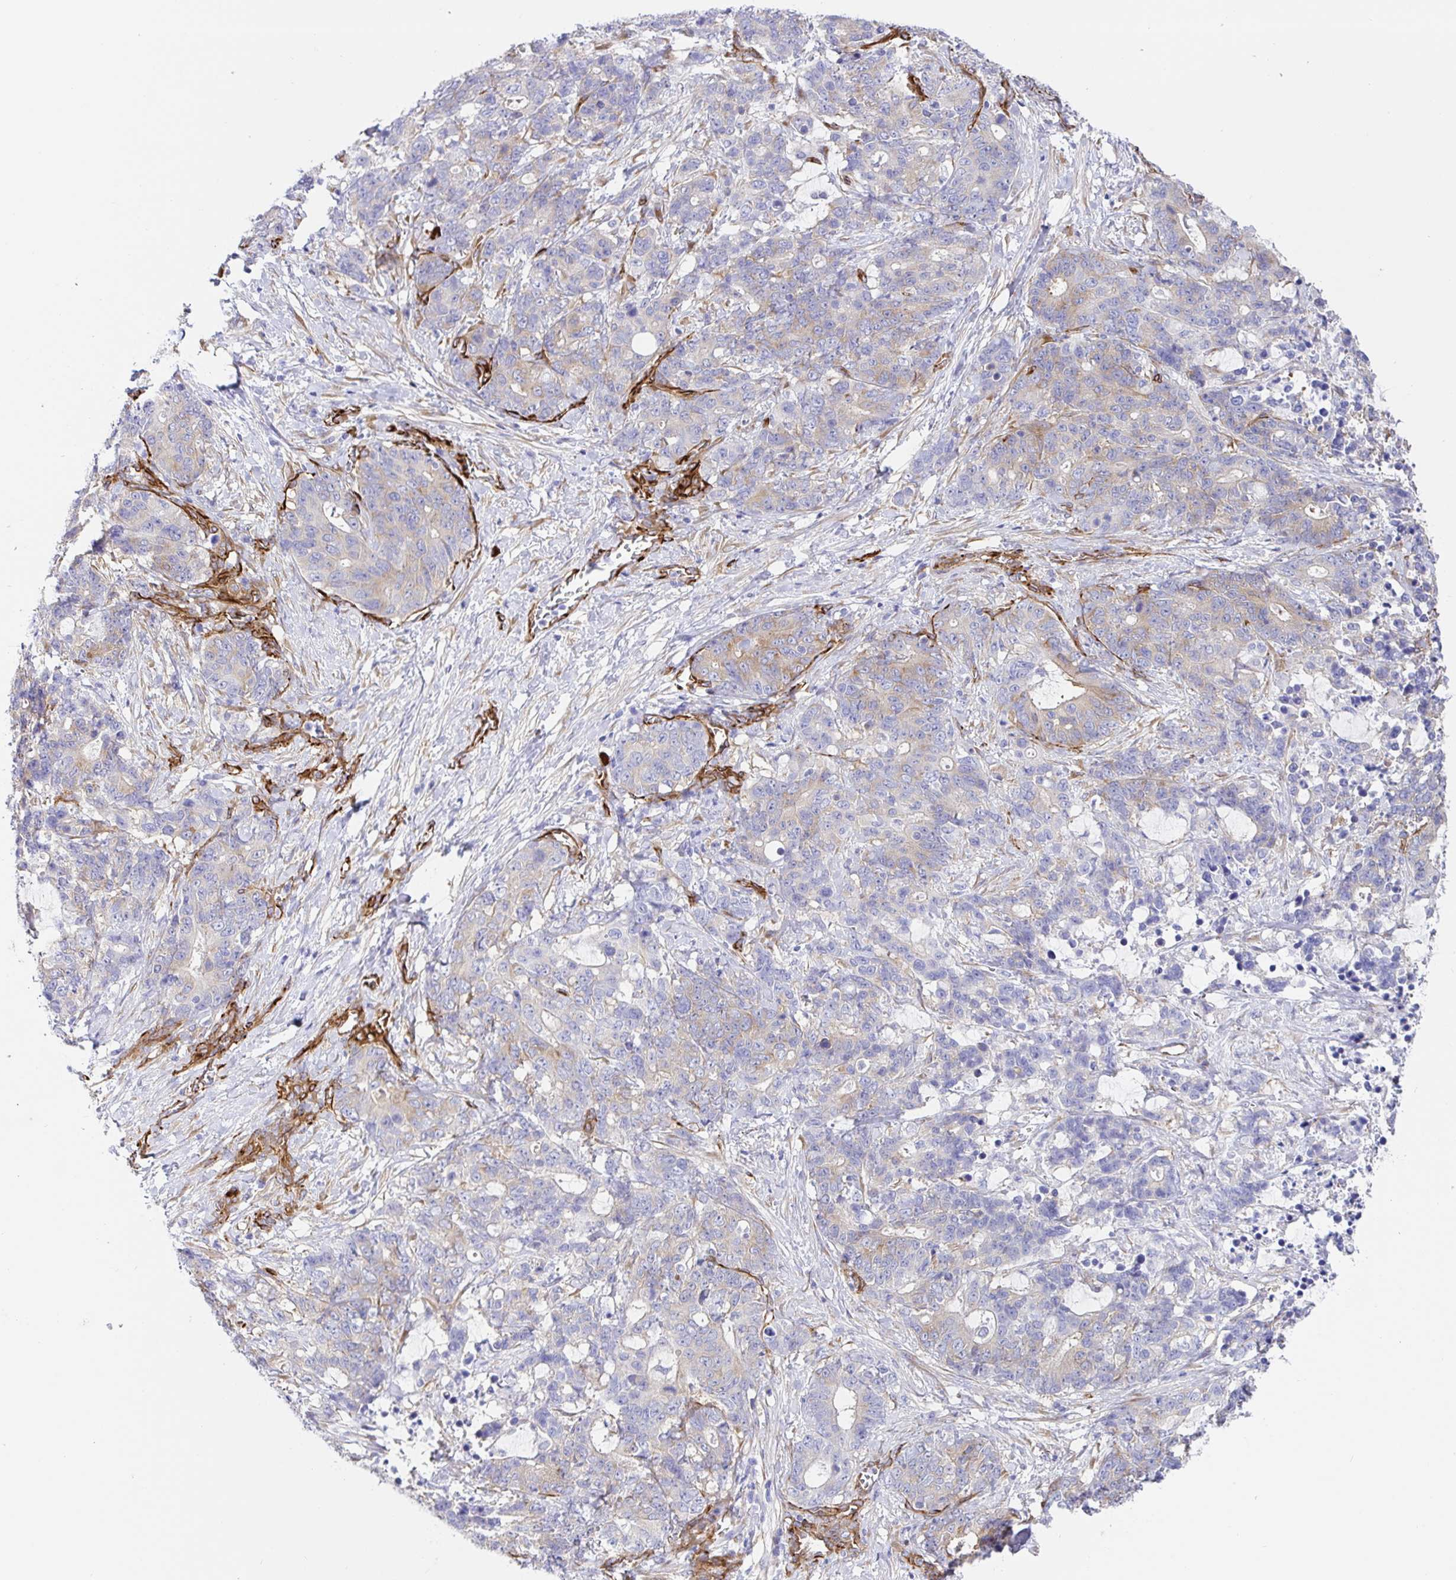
{"staining": {"intensity": "weak", "quantity": "<25%", "location": "cytoplasmic/membranous"}, "tissue": "stomach cancer", "cell_type": "Tumor cells", "image_type": "cancer", "snomed": [{"axis": "morphology", "description": "Normal tissue, NOS"}, {"axis": "morphology", "description": "Adenocarcinoma, NOS"}, {"axis": "topography", "description": "Stomach"}], "caption": "An immunohistochemistry (IHC) photomicrograph of stomach cancer (adenocarcinoma) is shown. There is no staining in tumor cells of stomach cancer (adenocarcinoma).", "gene": "DOCK1", "patient": {"sex": "female", "age": 64}}